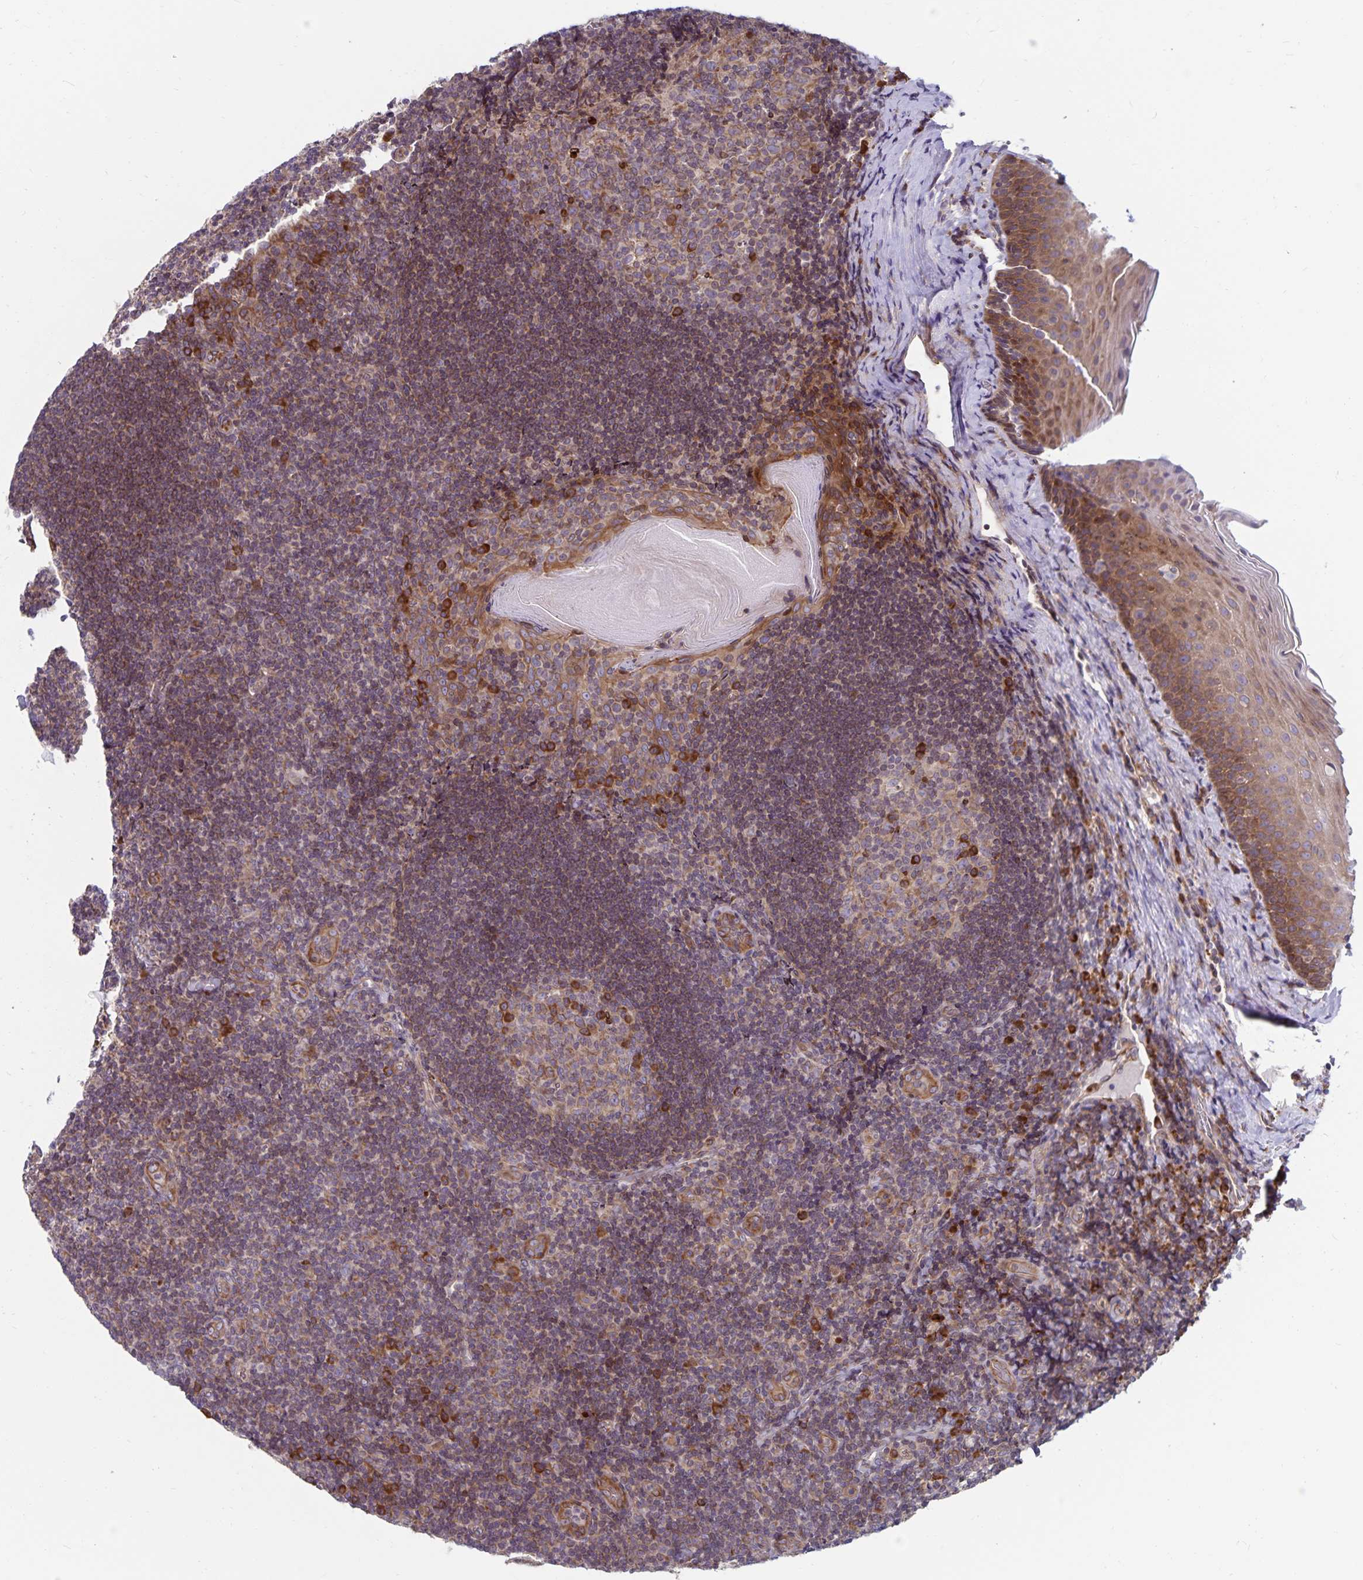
{"staining": {"intensity": "strong", "quantity": "<25%", "location": "cytoplasmic/membranous"}, "tissue": "tonsil", "cell_type": "Germinal center cells", "image_type": "normal", "snomed": [{"axis": "morphology", "description": "Normal tissue, NOS"}, {"axis": "topography", "description": "Tonsil"}], "caption": "The micrograph displays immunohistochemical staining of unremarkable tonsil. There is strong cytoplasmic/membranous staining is appreciated in about <25% of germinal center cells. The staining was performed using DAB (3,3'-diaminobenzidine), with brown indicating positive protein expression. Nuclei are stained blue with hematoxylin.", "gene": "SEC62", "patient": {"sex": "male", "age": 17}}